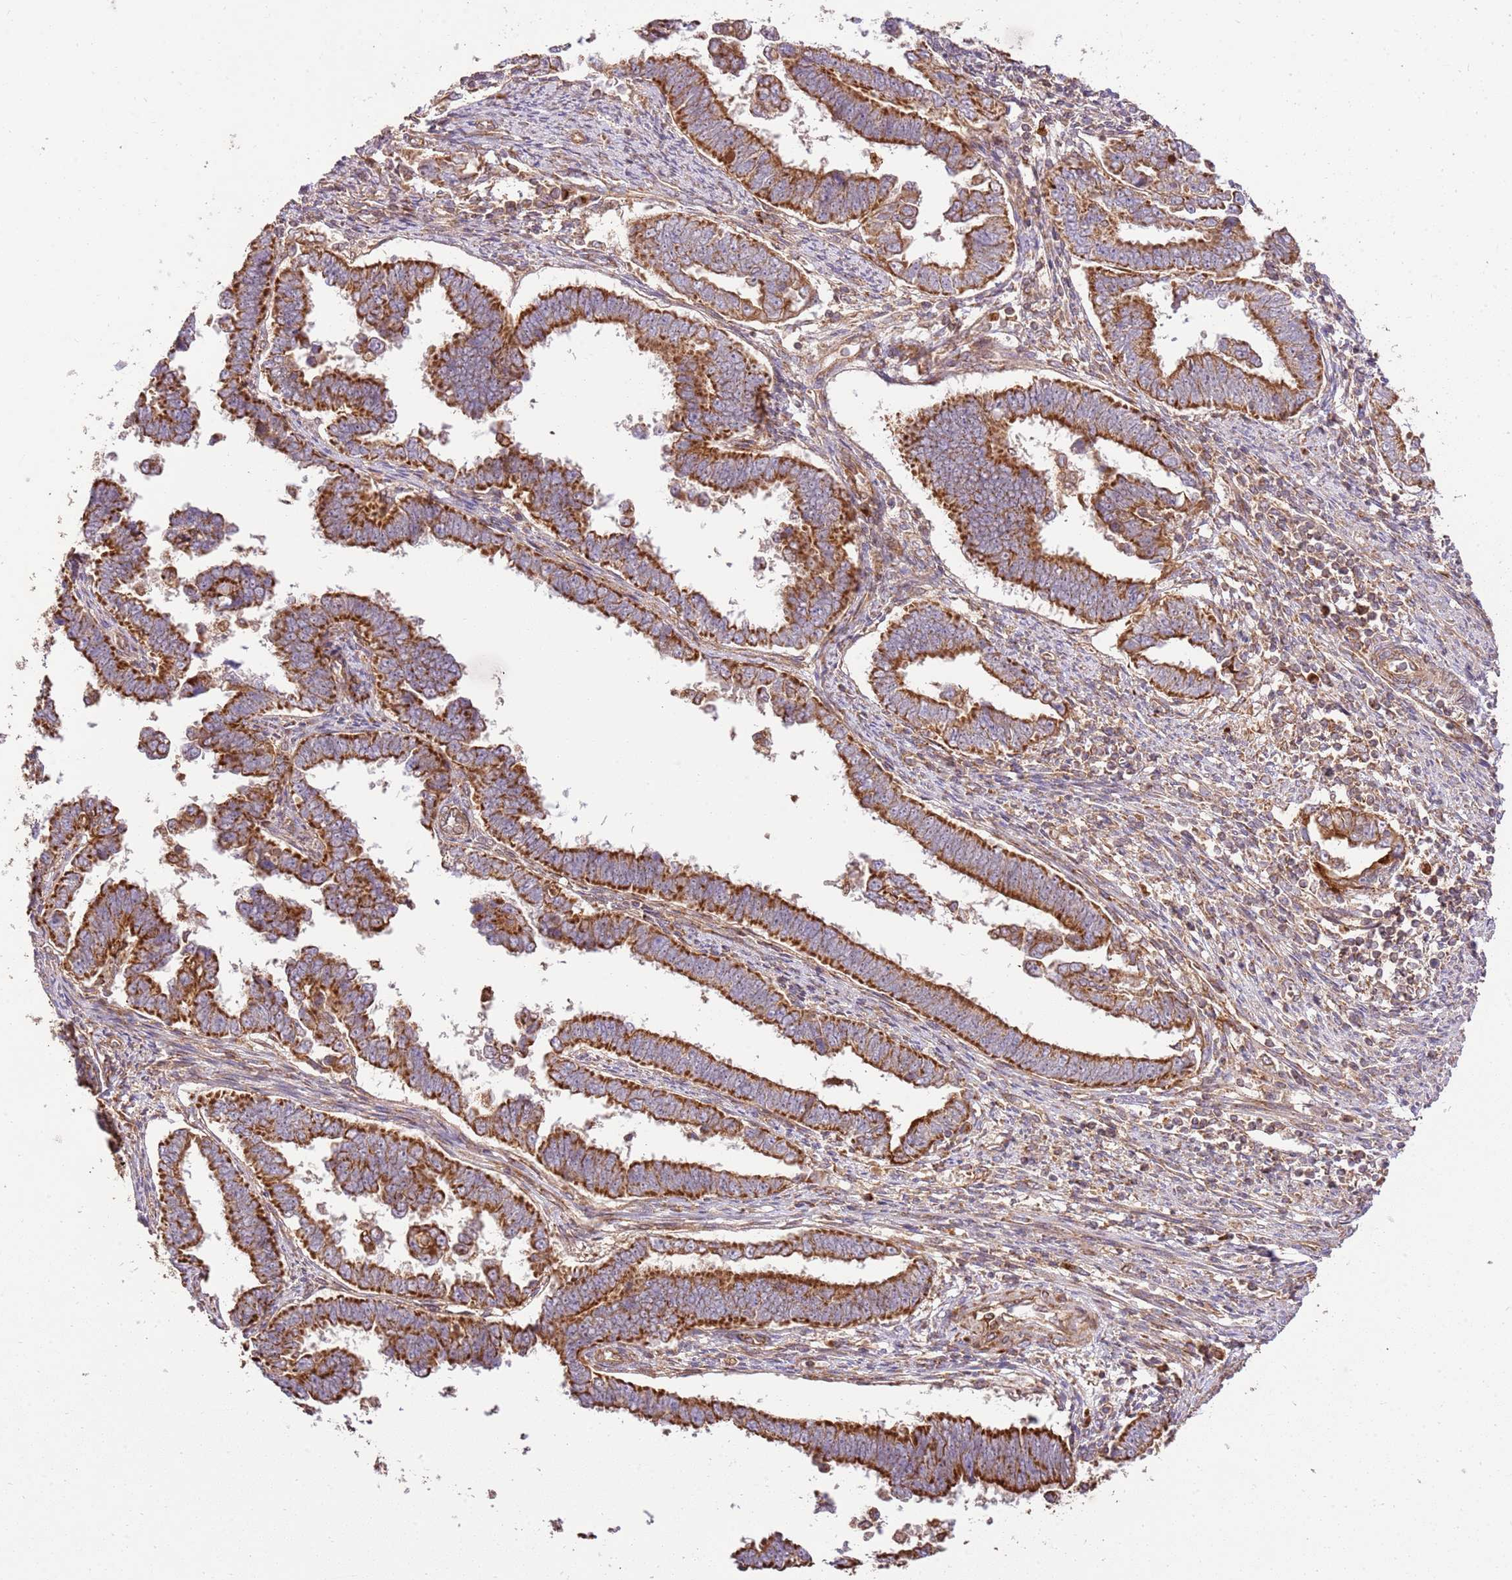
{"staining": {"intensity": "strong", "quantity": ">75%", "location": "cytoplasmic/membranous"}, "tissue": "endometrial cancer", "cell_type": "Tumor cells", "image_type": "cancer", "snomed": [{"axis": "morphology", "description": "Adenocarcinoma, NOS"}, {"axis": "topography", "description": "Endometrium"}], "caption": "IHC (DAB) staining of human endometrial cancer exhibits strong cytoplasmic/membranous protein positivity in about >75% of tumor cells. The staining was performed using DAB (3,3'-diaminobenzidine) to visualize the protein expression in brown, while the nuclei were stained in blue with hematoxylin (Magnification: 20x).", "gene": "SPATA2L", "patient": {"sex": "female", "age": 75}}